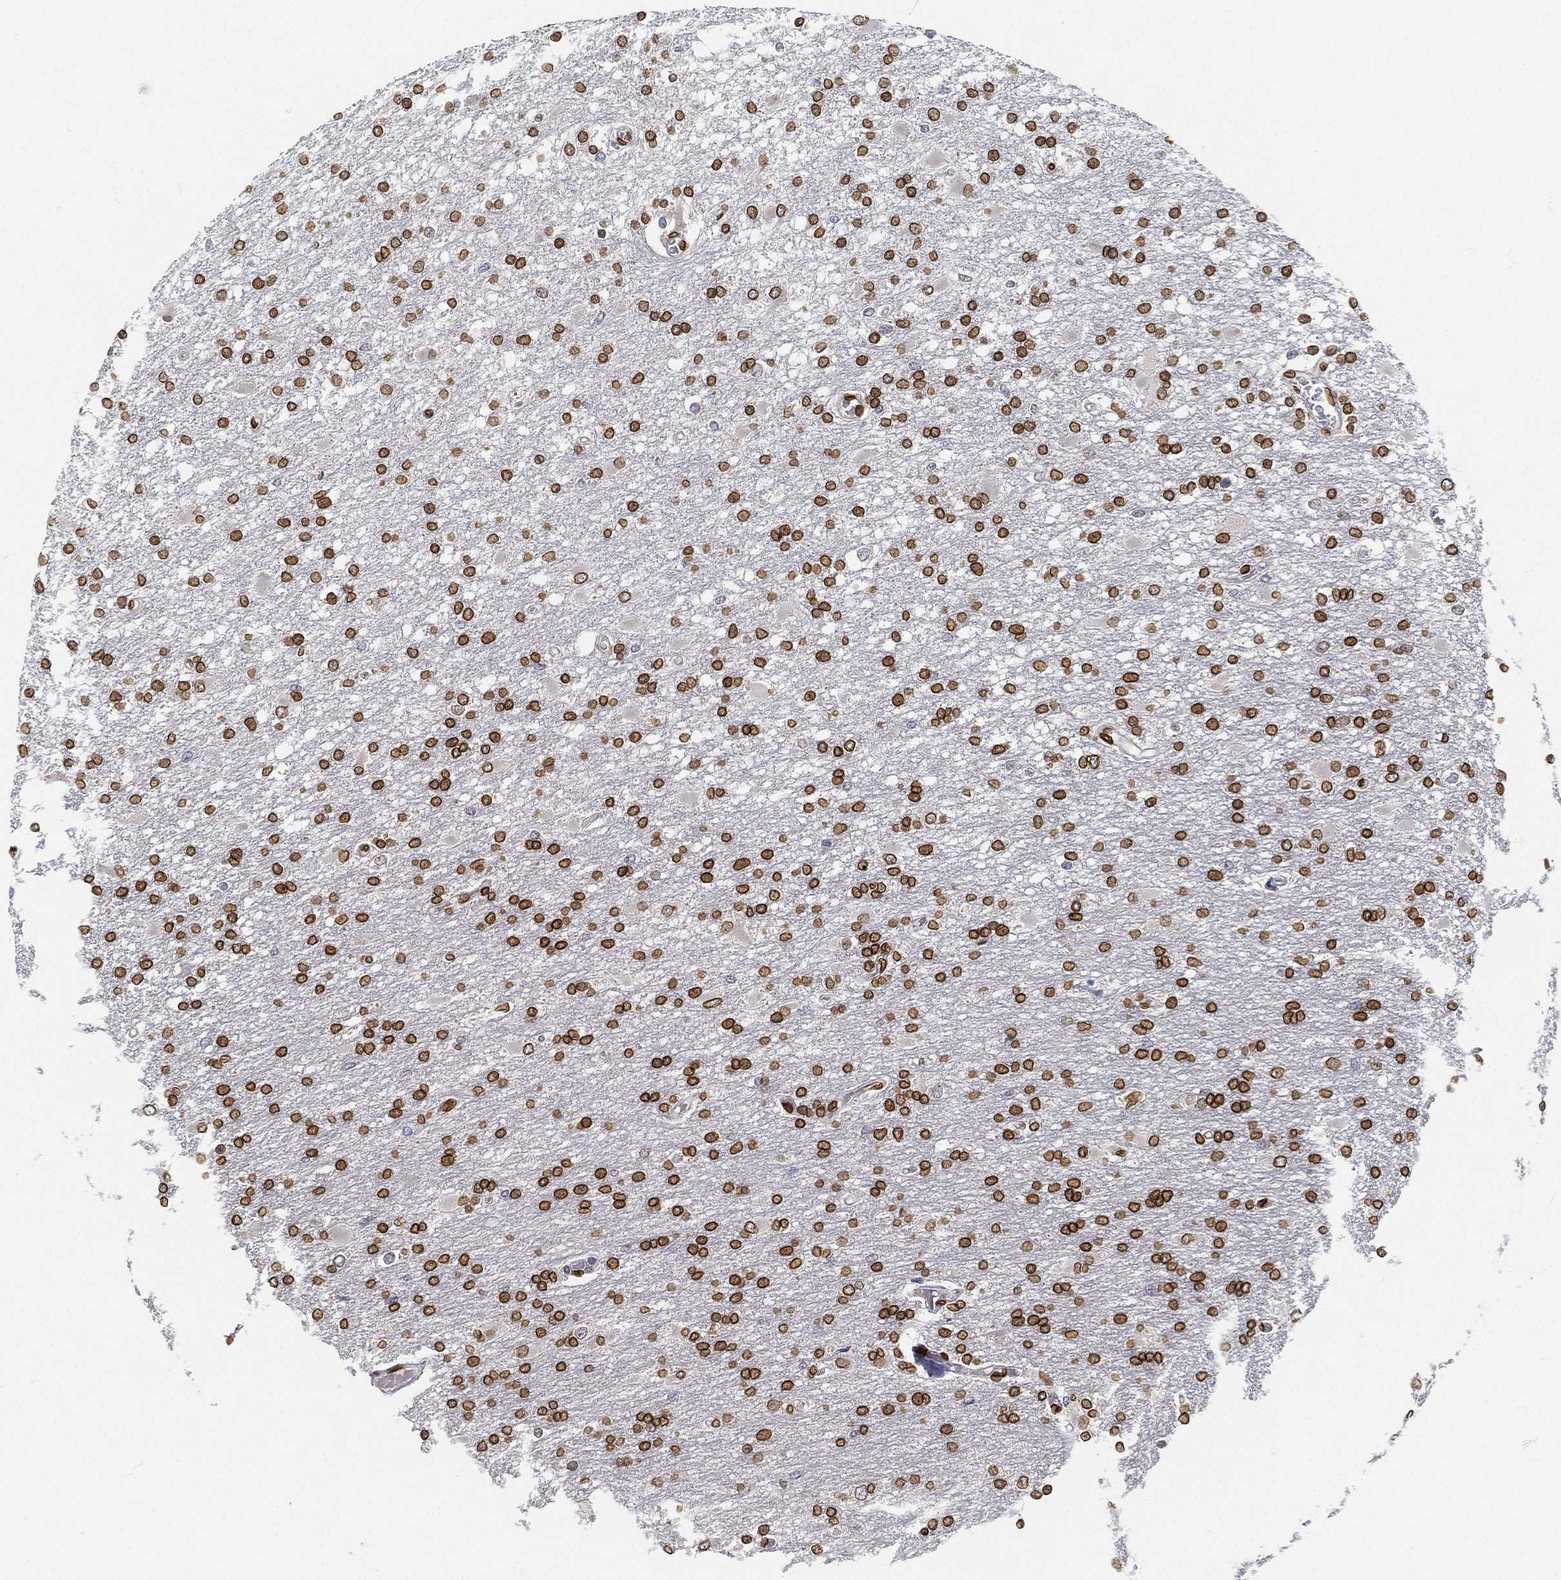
{"staining": {"intensity": "strong", "quantity": ">75%", "location": "cytoplasmic/membranous,nuclear"}, "tissue": "glioma", "cell_type": "Tumor cells", "image_type": "cancer", "snomed": [{"axis": "morphology", "description": "Glioma, malignant, High grade"}, {"axis": "topography", "description": "Cerebral cortex"}], "caption": "Human high-grade glioma (malignant) stained with a protein marker displays strong staining in tumor cells.", "gene": "PALB2", "patient": {"sex": "male", "age": 79}}